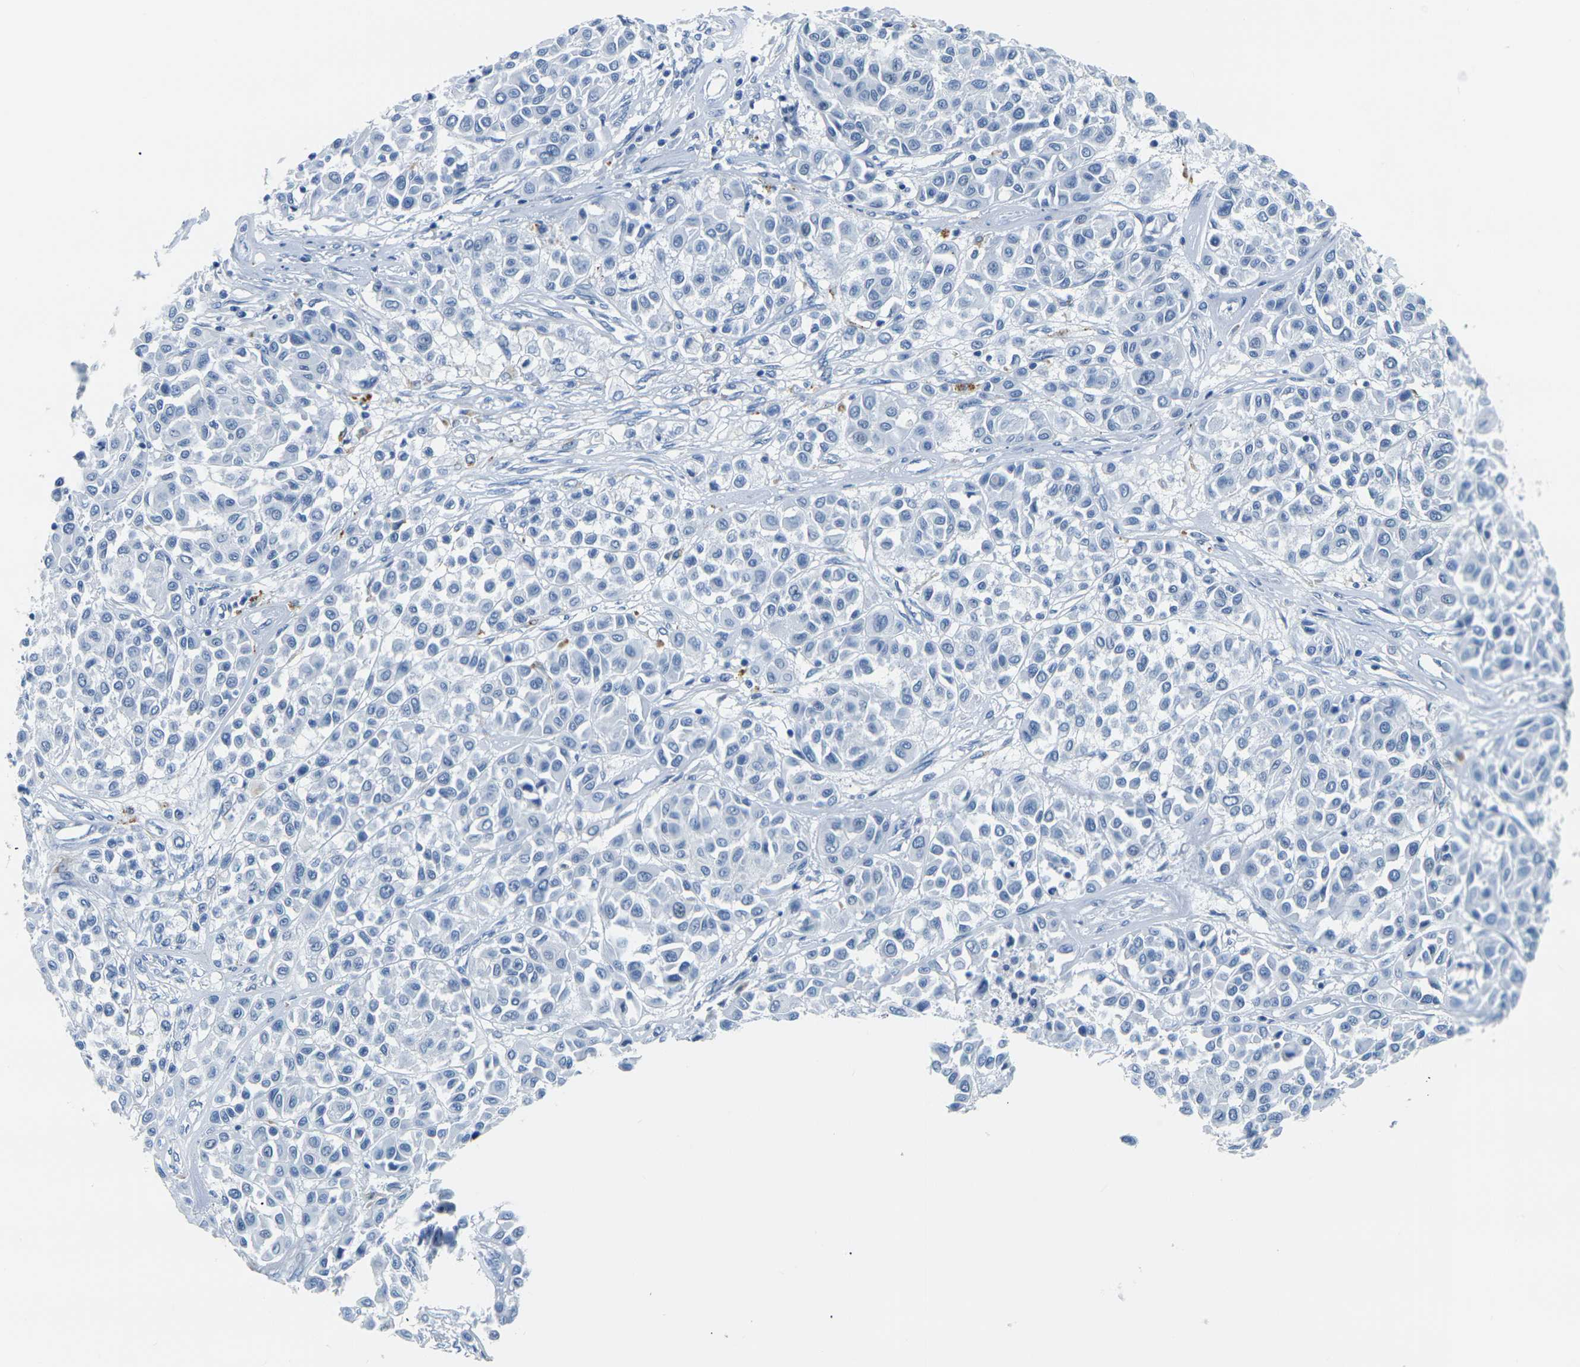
{"staining": {"intensity": "negative", "quantity": "none", "location": "none"}, "tissue": "melanoma", "cell_type": "Tumor cells", "image_type": "cancer", "snomed": [{"axis": "morphology", "description": "Malignant melanoma, Metastatic site"}, {"axis": "topography", "description": "Soft tissue"}], "caption": "This is an IHC histopathology image of melanoma. There is no expression in tumor cells.", "gene": "CLDN7", "patient": {"sex": "male", "age": 41}}